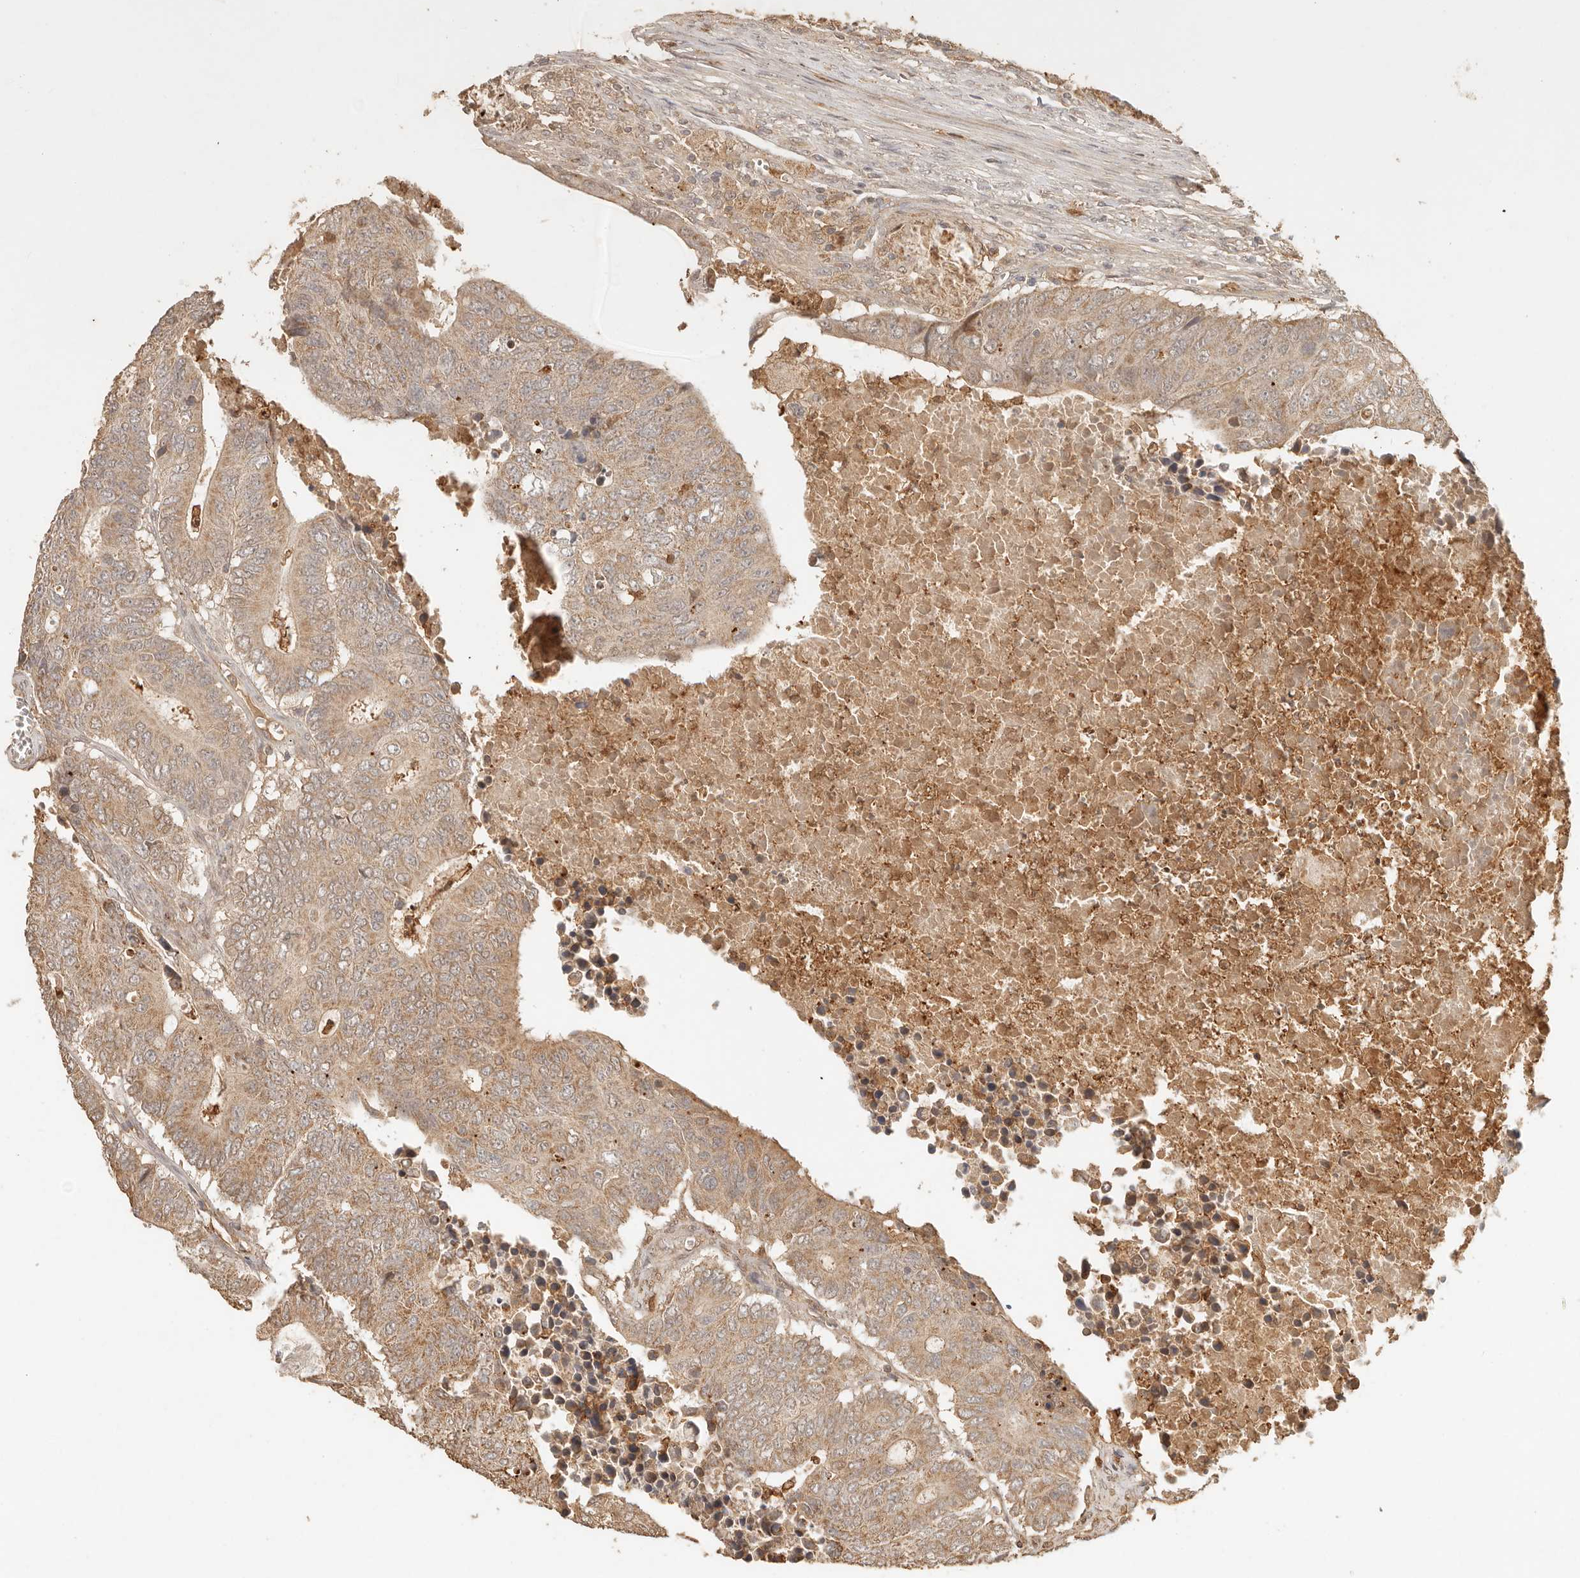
{"staining": {"intensity": "weak", "quantity": ">75%", "location": "cytoplasmic/membranous"}, "tissue": "colorectal cancer", "cell_type": "Tumor cells", "image_type": "cancer", "snomed": [{"axis": "morphology", "description": "Adenocarcinoma, NOS"}, {"axis": "topography", "description": "Colon"}], "caption": "Adenocarcinoma (colorectal) stained with IHC shows weak cytoplasmic/membranous staining in approximately >75% of tumor cells.", "gene": "INTS11", "patient": {"sex": "male", "age": 87}}